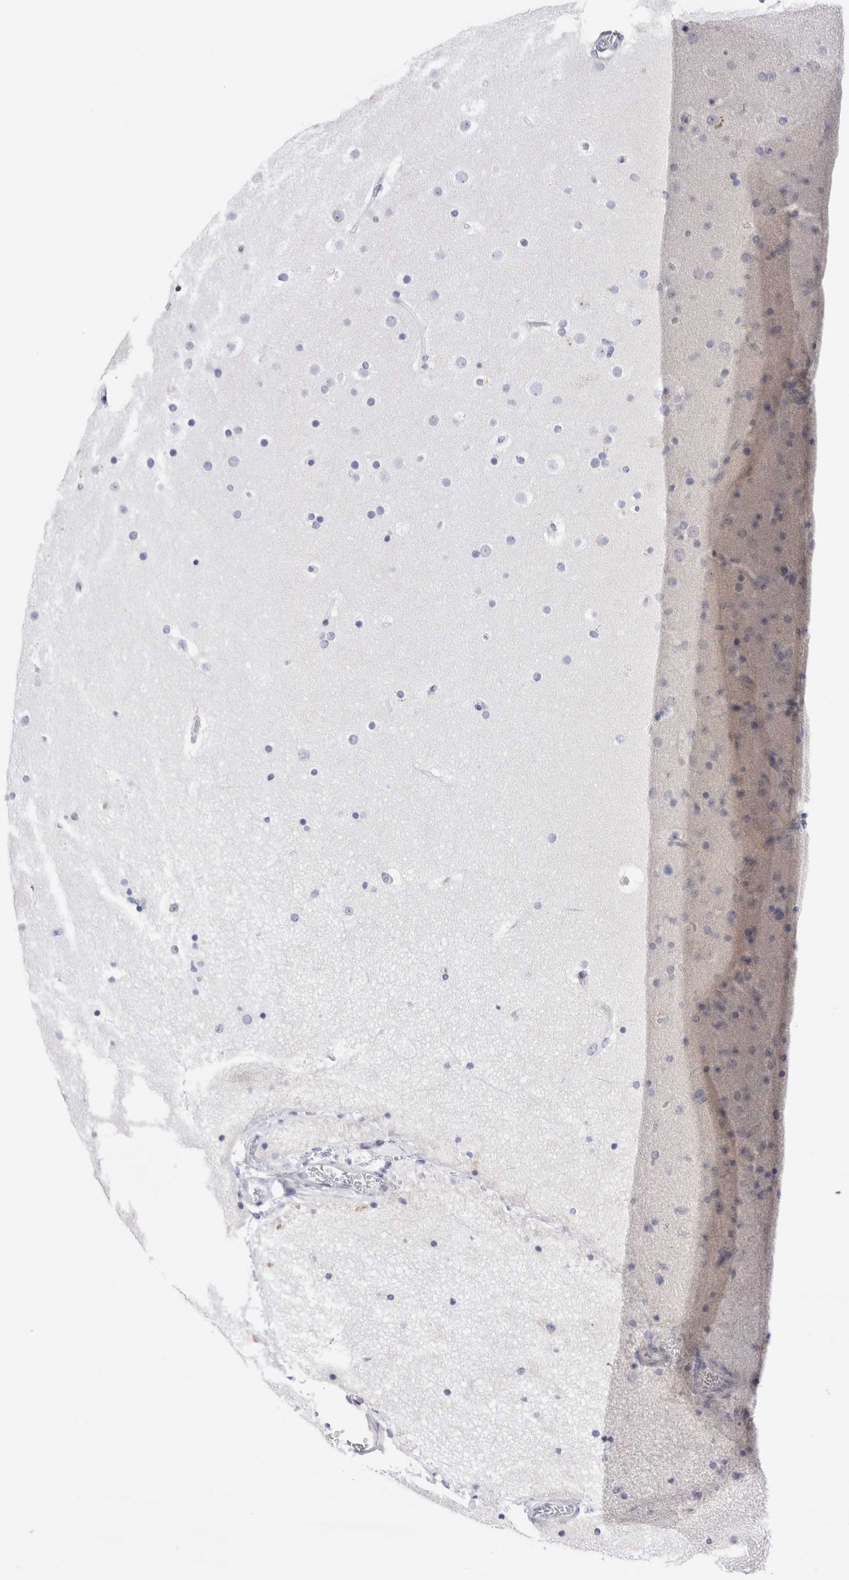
{"staining": {"intensity": "negative", "quantity": "none", "location": "none"}, "tissue": "cerebral cortex", "cell_type": "Endothelial cells", "image_type": "normal", "snomed": [{"axis": "morphology", "description": "Normal tissue, NOS"}, {"axis": "topography", "description": "Cerebral cortex"}], "caption": "Benign cerebral cortex was stained to show a protein in brown. There is no significant positivity in endothelial cells. (DAB immunohistochemistry (IHC), high magnification).", "gene": "SLC10A5", "patient": {"sex": "male", "age": 57}}